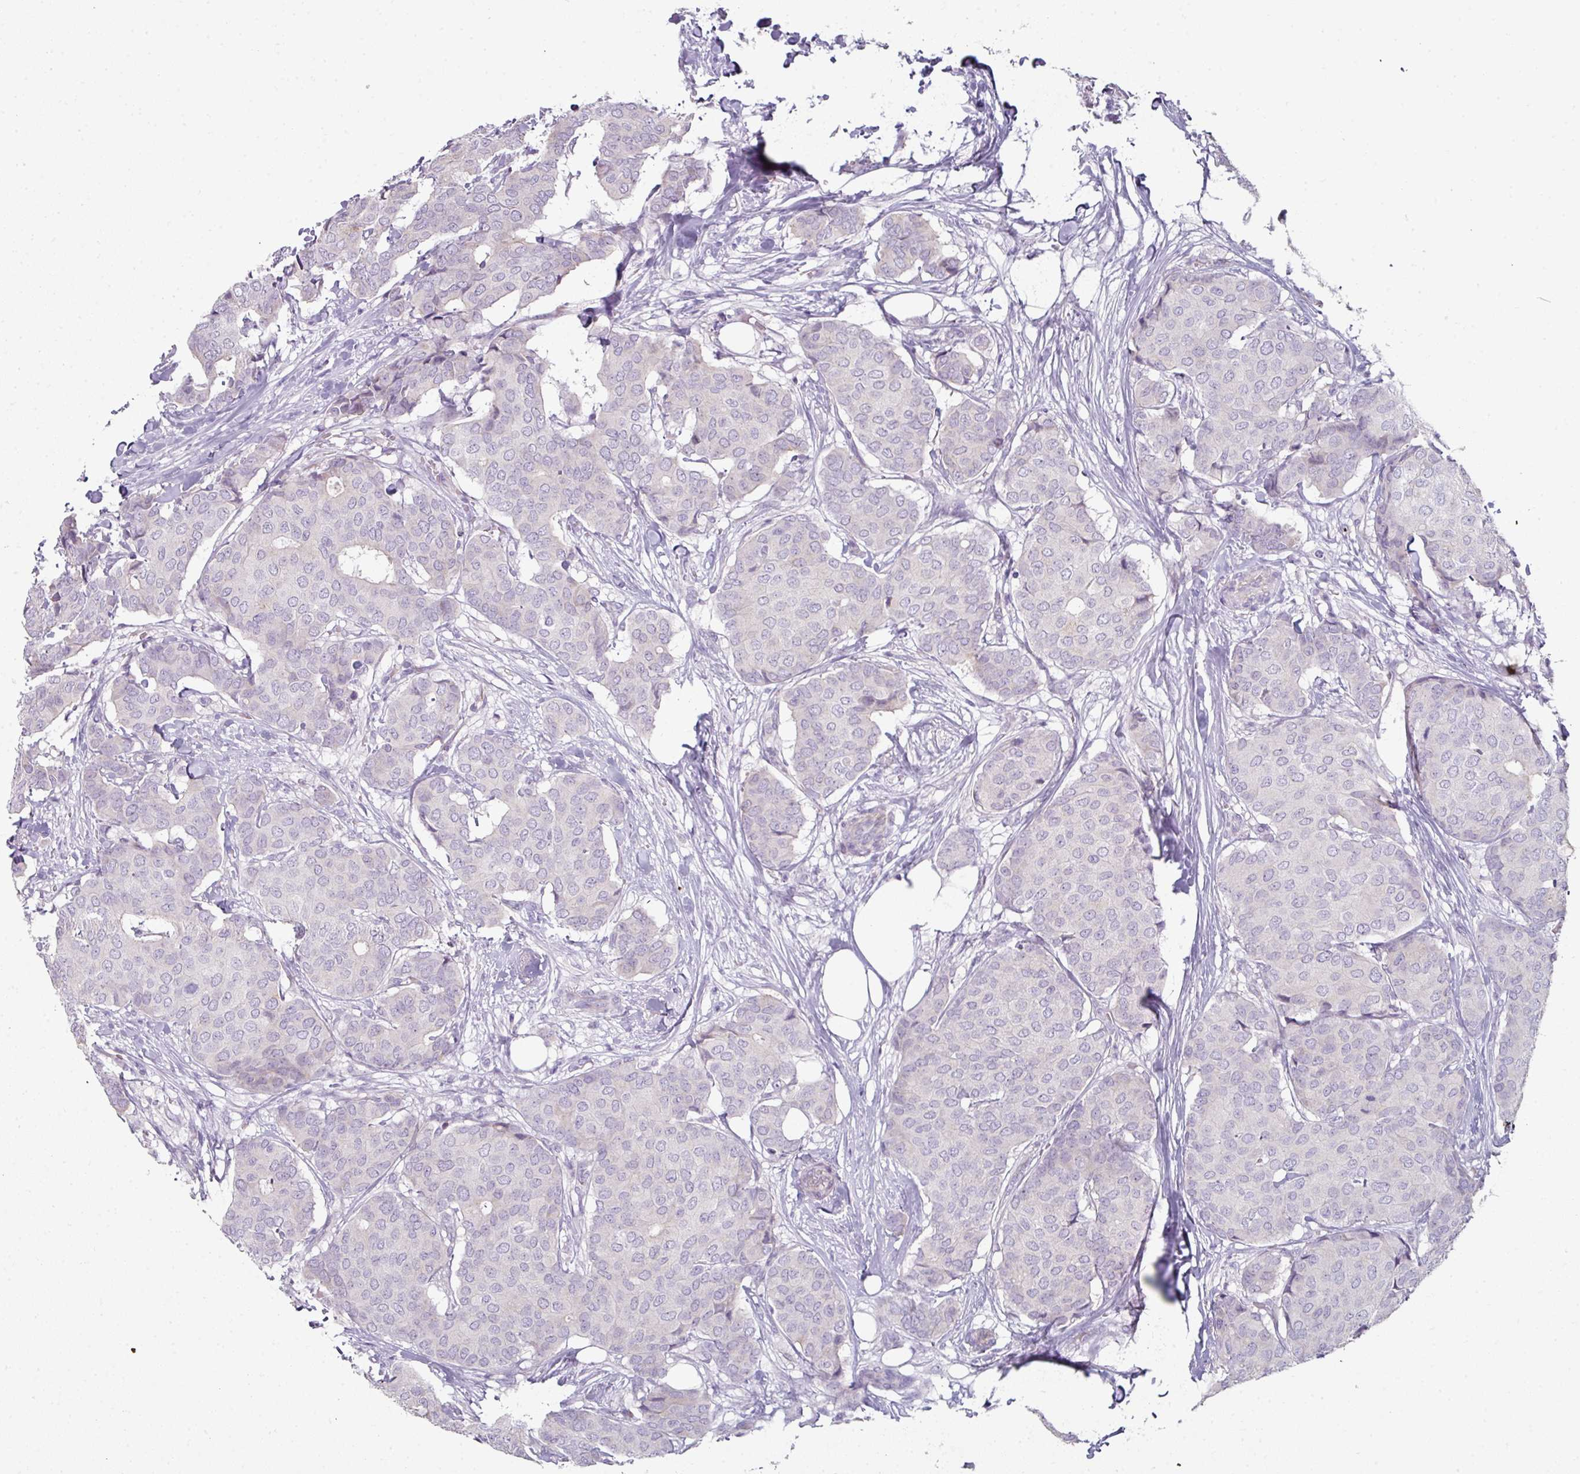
{"staining": {"intensity": "negative", "quantity": "none", "location": "none"}, "tissue": "breast cancer", "cell_type": "Tumor cells", "image_type": "cancer", "snomed": [{"axis": "morphology", "description": "Duct carcinoma"}, {"axis": "topography", "description": "Breast"}], "caption": "DAB immunohistochemical staining of intraductal carcinoma (breast) demonstrates no significant expression in tumor cells.", "gene": "FHAD1", "patient": {"sex": "female", "age": 75}}